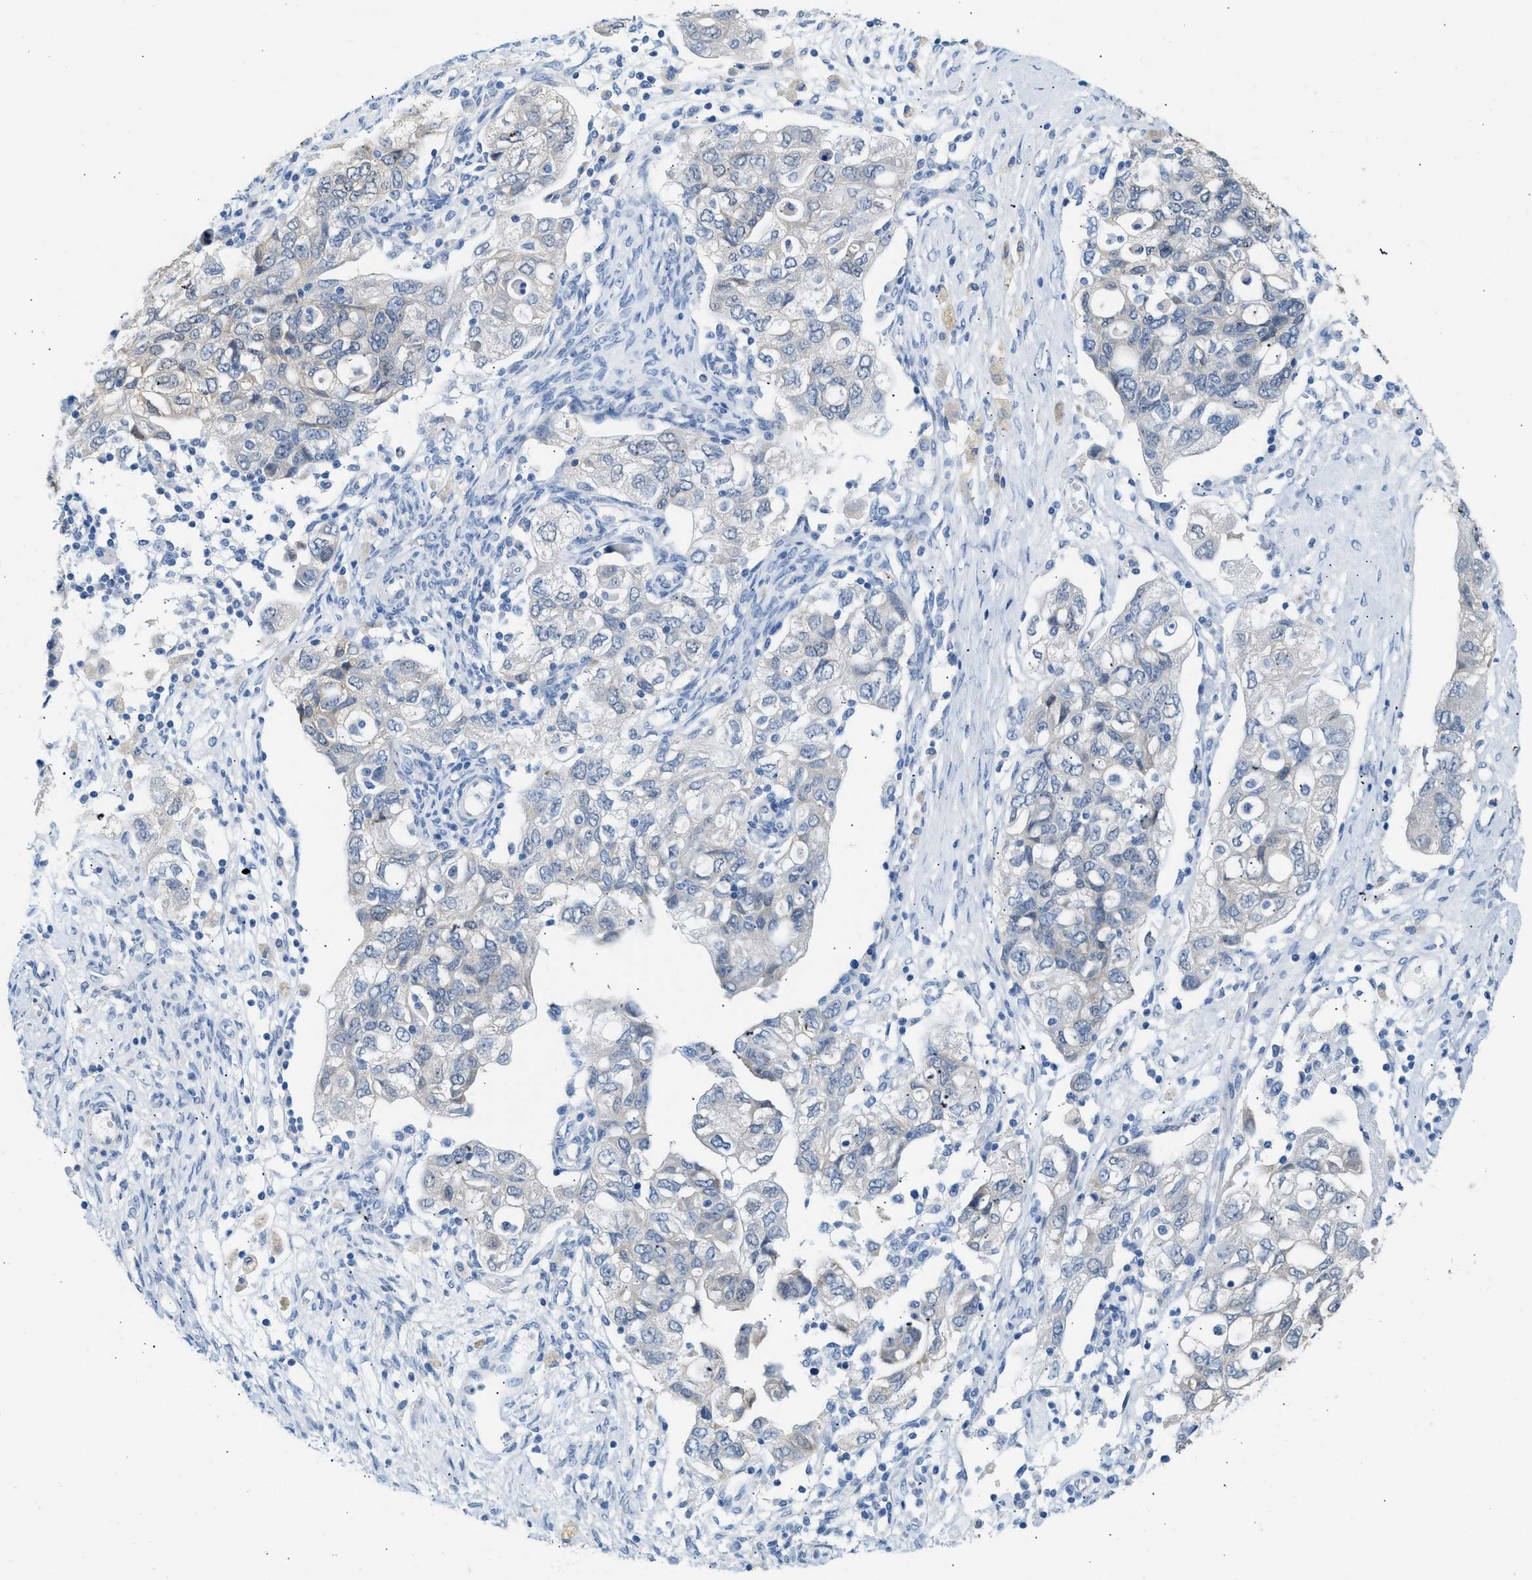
{"staining": {"intensity": "negative", "quantity": "none", "location": "none"}, "tissue": "ovarian cancer", "cell_type": "Tumor cells", "image_type": "cancer", "snomed": [{"axis": "morphology", "description": "Carcinoma, NOS"}, {"axis": "morphology", "description": "Cystadenocarcinoma, serous, NOS"}, {"axis": "topography", "description": "Ovary"}], "caption": "Immunohistochemistry of ovarian cancer (serous cystadenocarcinoma) demonstrates no positivity in tumor cells.", "gene": "SPAM1", "patient": {"sex": "female", "age": 69}}